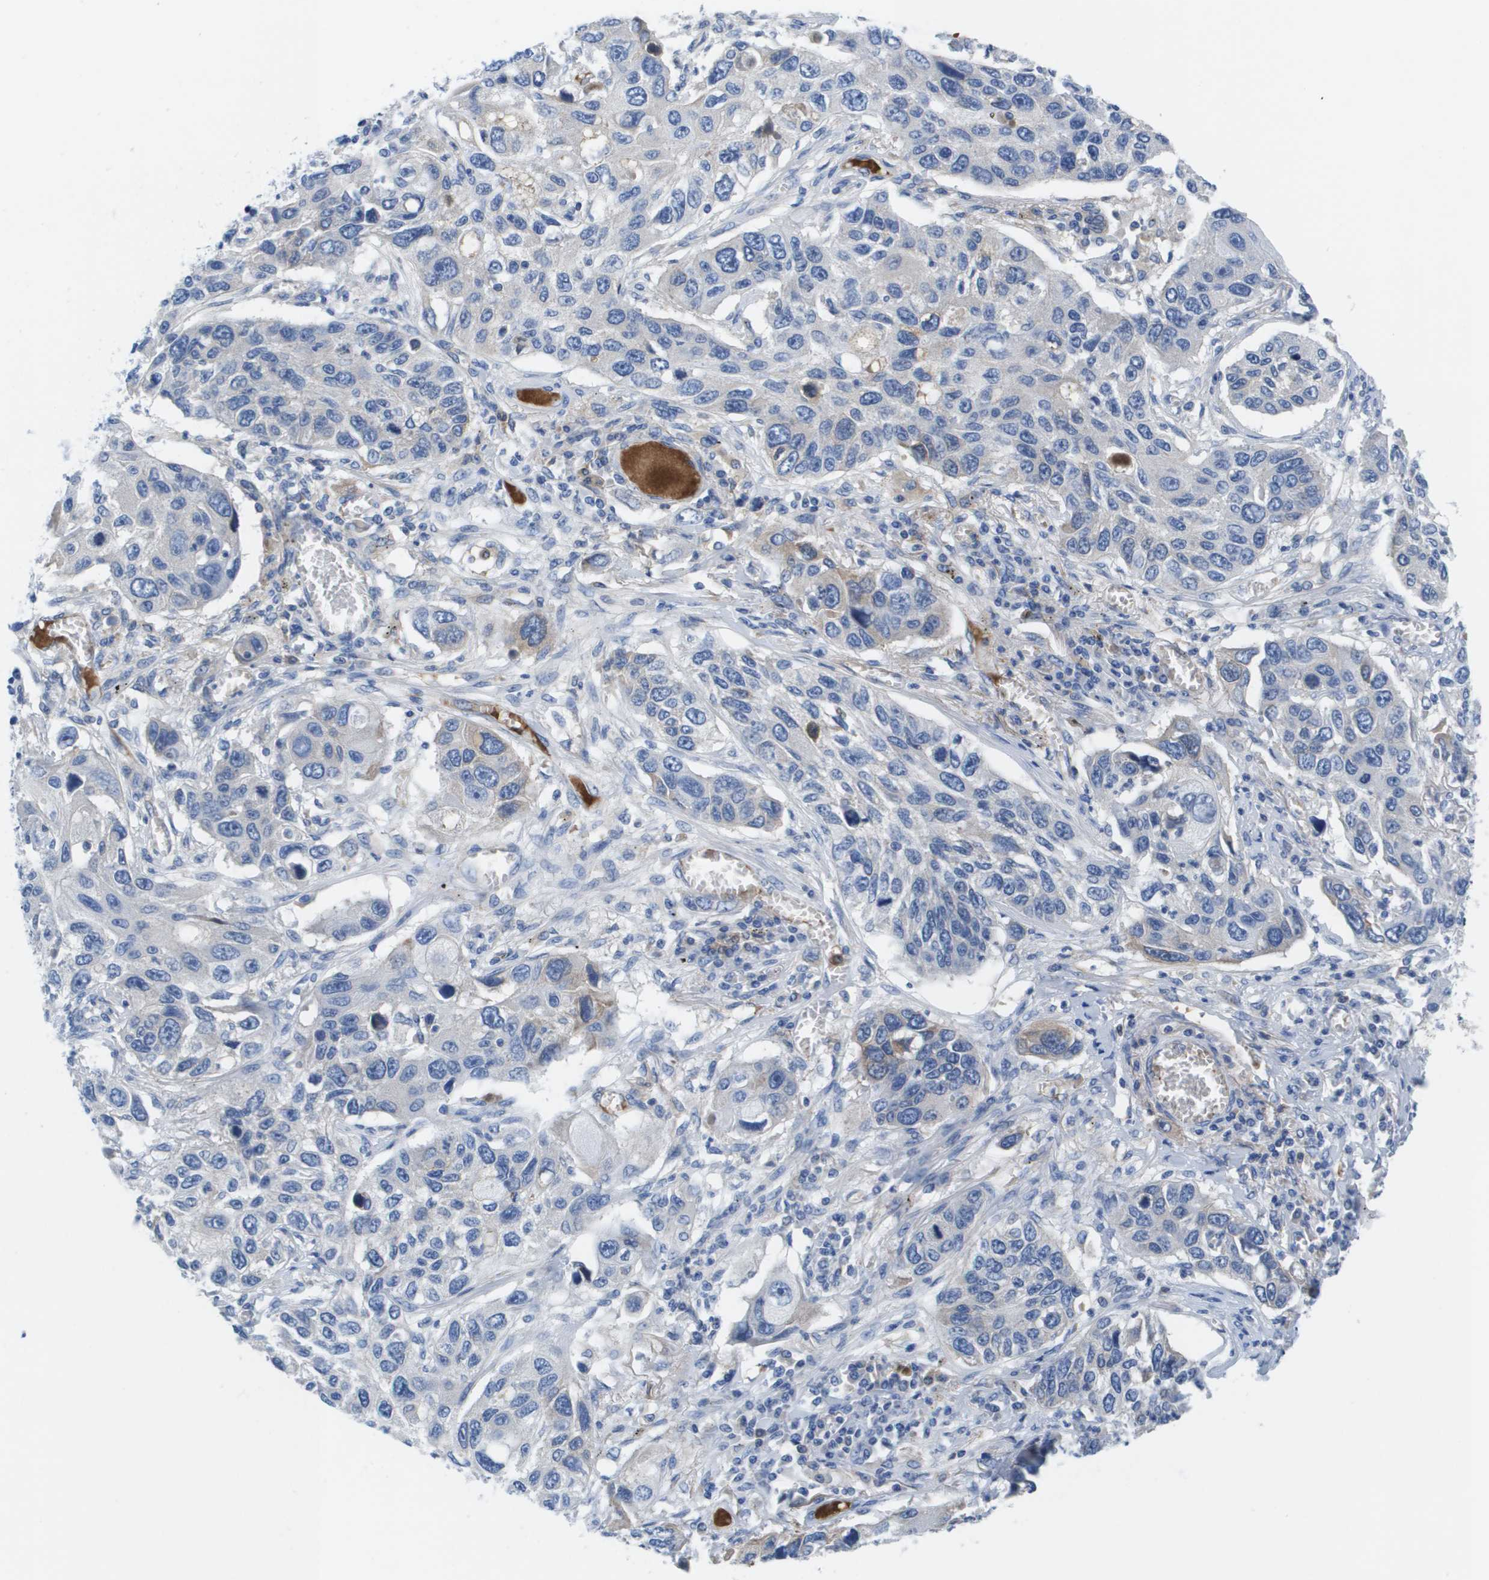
{"staining": {"intensity": "weak", "quantity": "<25%", "location": "cytoplasmic/membranous"}, "tissue": "lung cancer", "cell_type": "Tumor cells", "image_type": "cancer", "snomed": [{"axis": "morphology", "description": "Squamous cell carcinoma, NOS"}, {"axis": "topography", "description": "Lung"}], "caption": "IHC of lung cancer (squamous cell carcinoma) reveals no expression in tumor cells. (IHC, brightfield microscopy, high magnification).", "gene": "APOA1", "patient": {"sex": "male", "age": 71}}